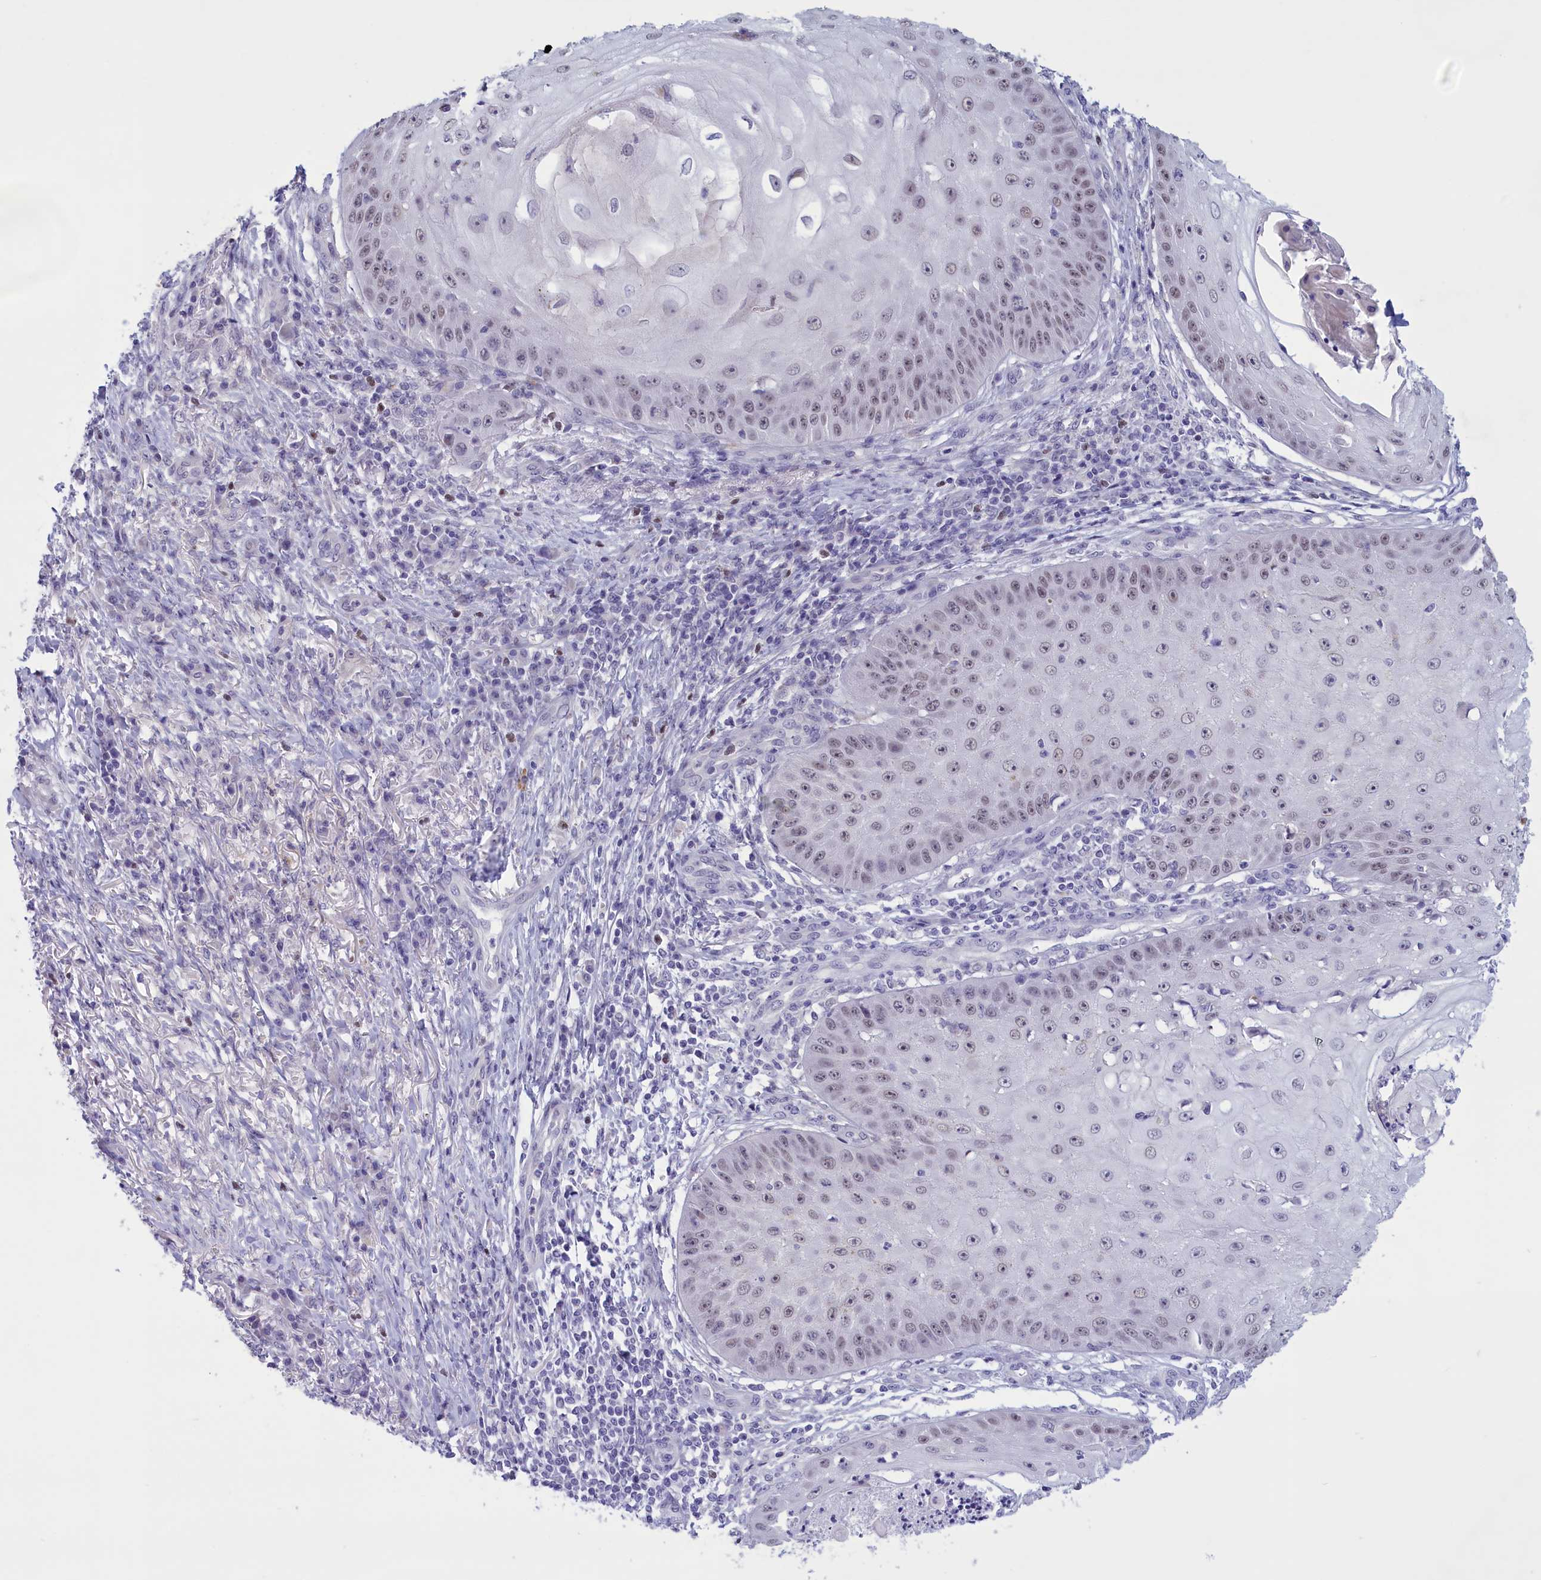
{"staining": {"intensity": "weak", "quantity": "<25%", "location": "nuclear"}, "tissue": "skin cancer", "cell_type": "Tumor cells", "image_type": "cancer", "snomed": [{"axis": "morphology", "description": "Squamous cell carcinoma, NOS"}, {"axis": "topography", "description": "Skin"}], "caption": "The immunohistochemistry (IHC) histopathology image has no significant staining in tumor cells of skin cancer tissue. (Brightfield microscopy of DAB immunohistochemistry at high magnification).", "gene": "ELOA2", "patient": {"sex": "male", "age": 70}}